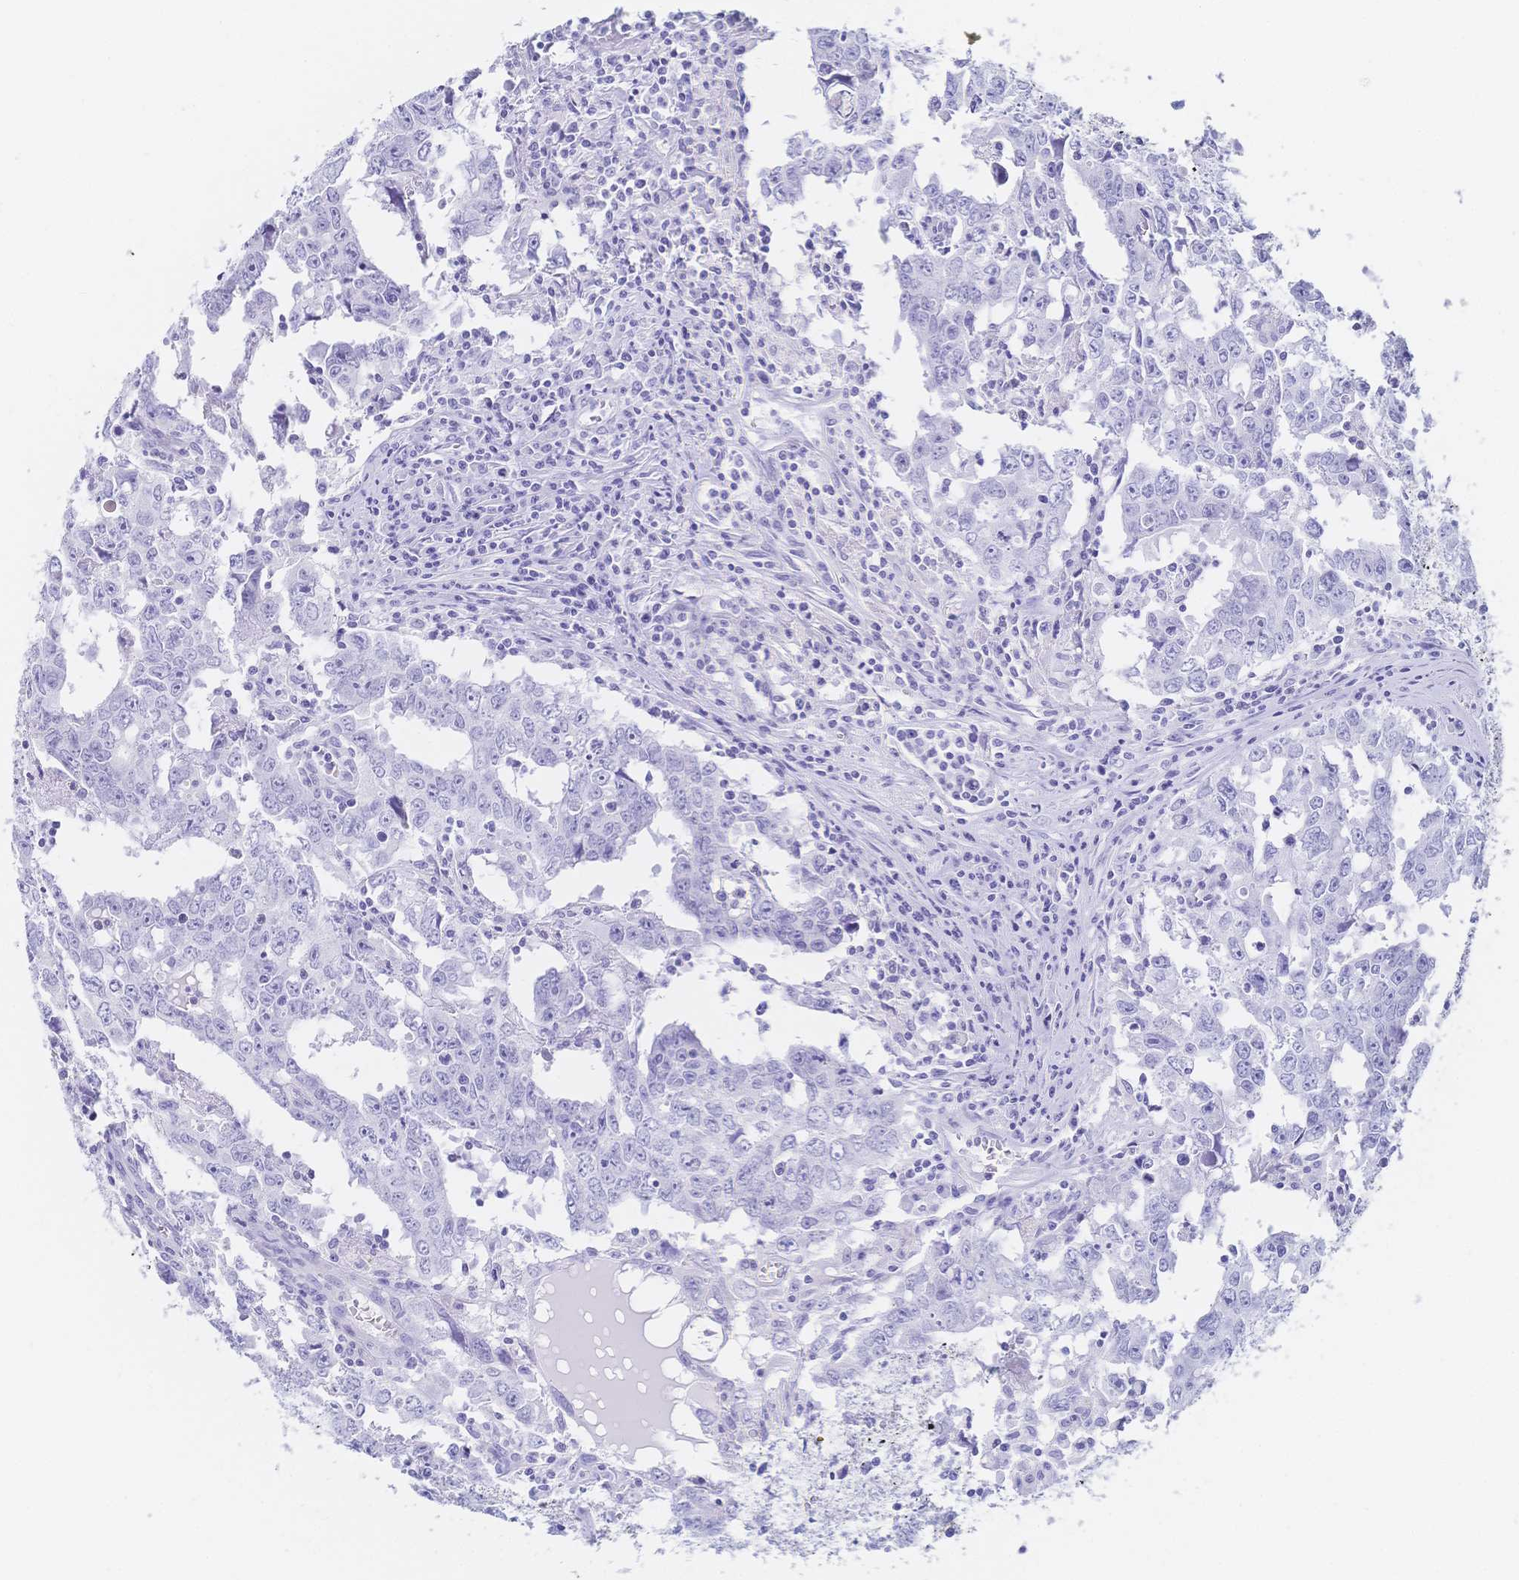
{"staining": {"intensity": "negative", "quantity": "none", "location": "none"}, "tissue": "testis cancer", "cell_type": "Tumor cells", "image_type": "cancer", "snomed": [{"axis": "morphology", "description": "Carcinoma, Embryonal, NOS"}, {"axis": "topography", "description": "Testis"}], "caption": "This histopathology image is of embryonal carcinoma (testis) stained with immunohistochemistry (IHC) to label a protein in brown with the nuclei are counter-stained blue. There is no expression in tumor cells.", "gene": "MEP1B", "patient": {"sex": "male", "age": 22}}